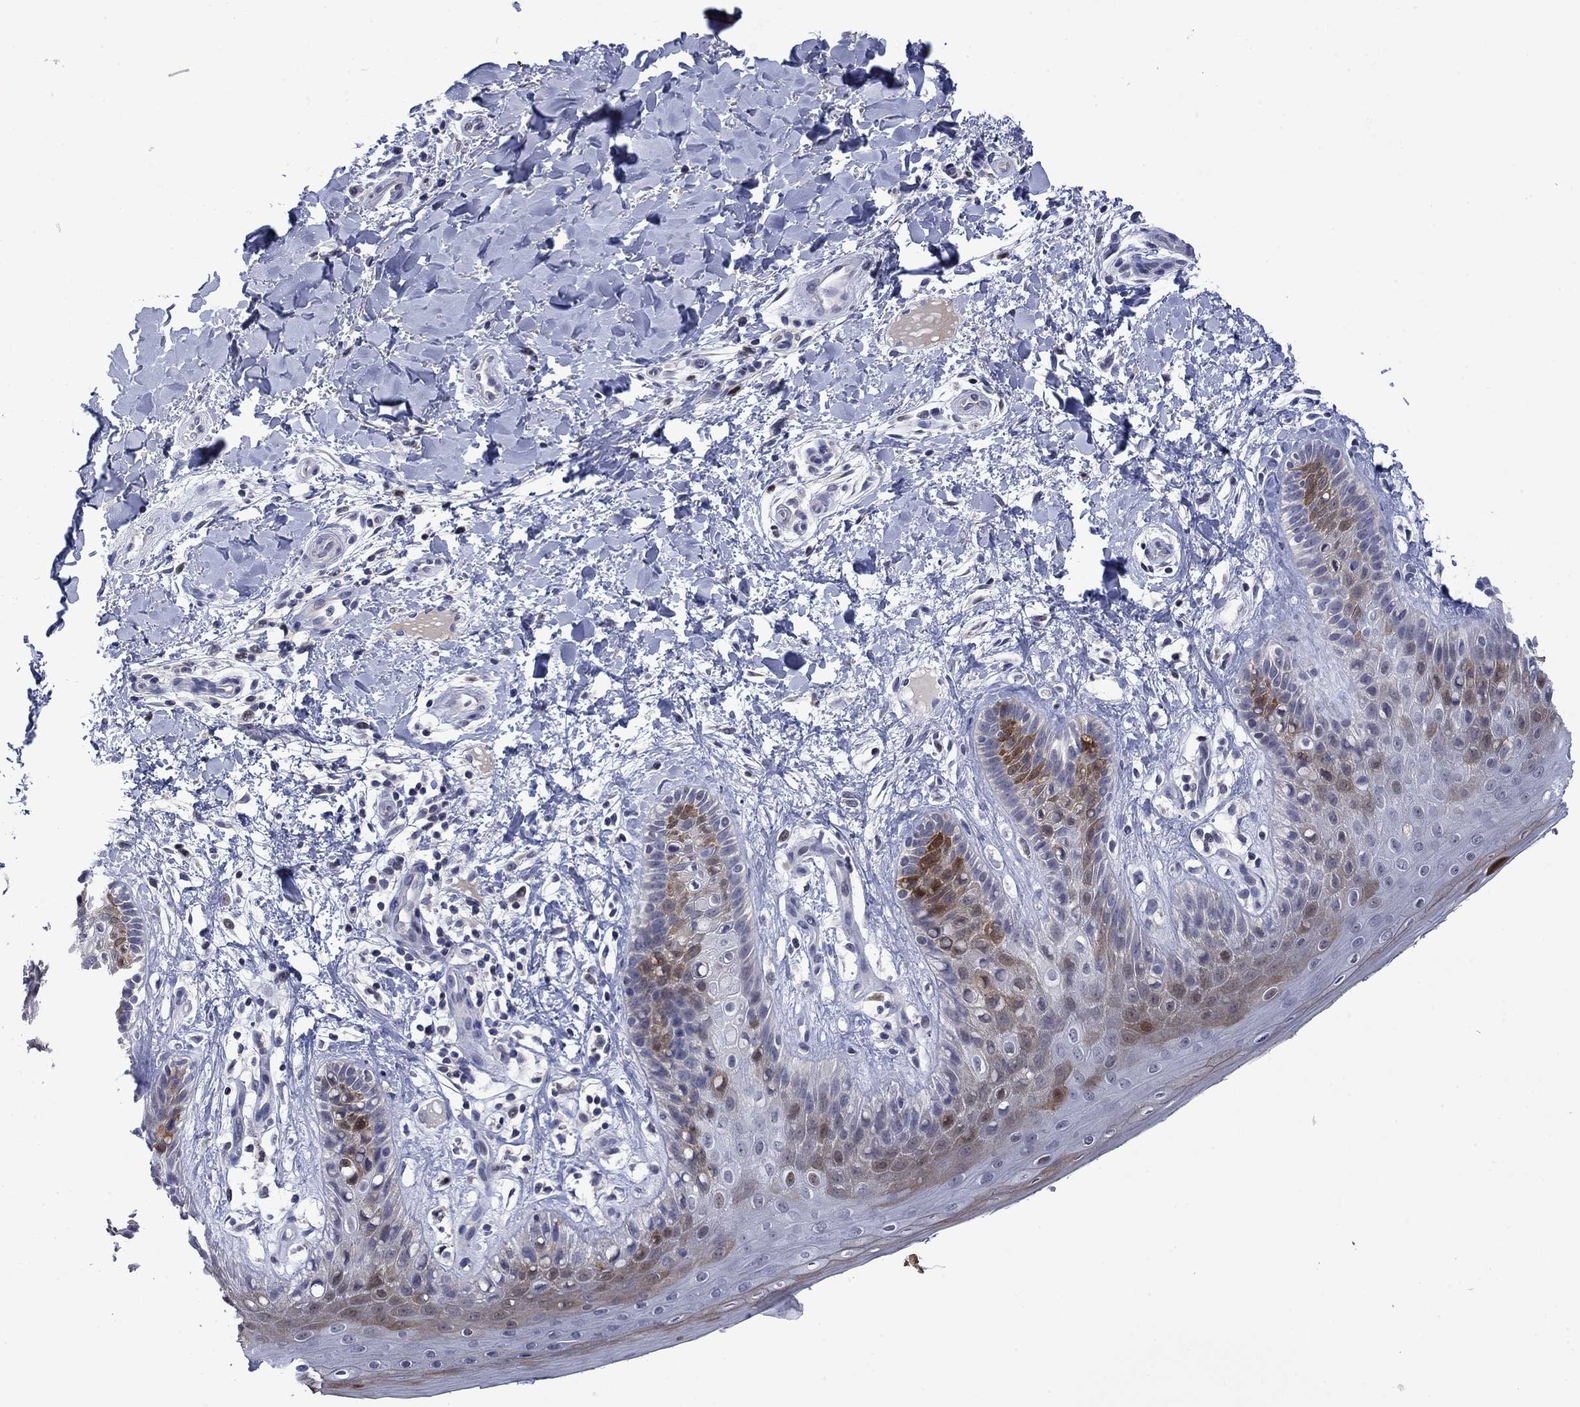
{"staining": {"intensity": "moderate", "quantity": "25%-75%", "location": "cytoplasmic/membranous"}, "tissue": "skin", "cell_type": "Epidermal cells", "image_type": "normal", "snomed": [{"axis": "morphology", "description": "Normal tissue, NOS"}, {"axis": "topography", "description": "Anal"}], "caption": "Protein staining exhibits moderate cytoplasmic/membranous expression in about 25%-75% of epidermal cells in unremarkable skin. (Brightfield microscopy of DAB IHC at high magnification).", "gene": "AGL", "patient": {"sex": "male", "age": 36}}